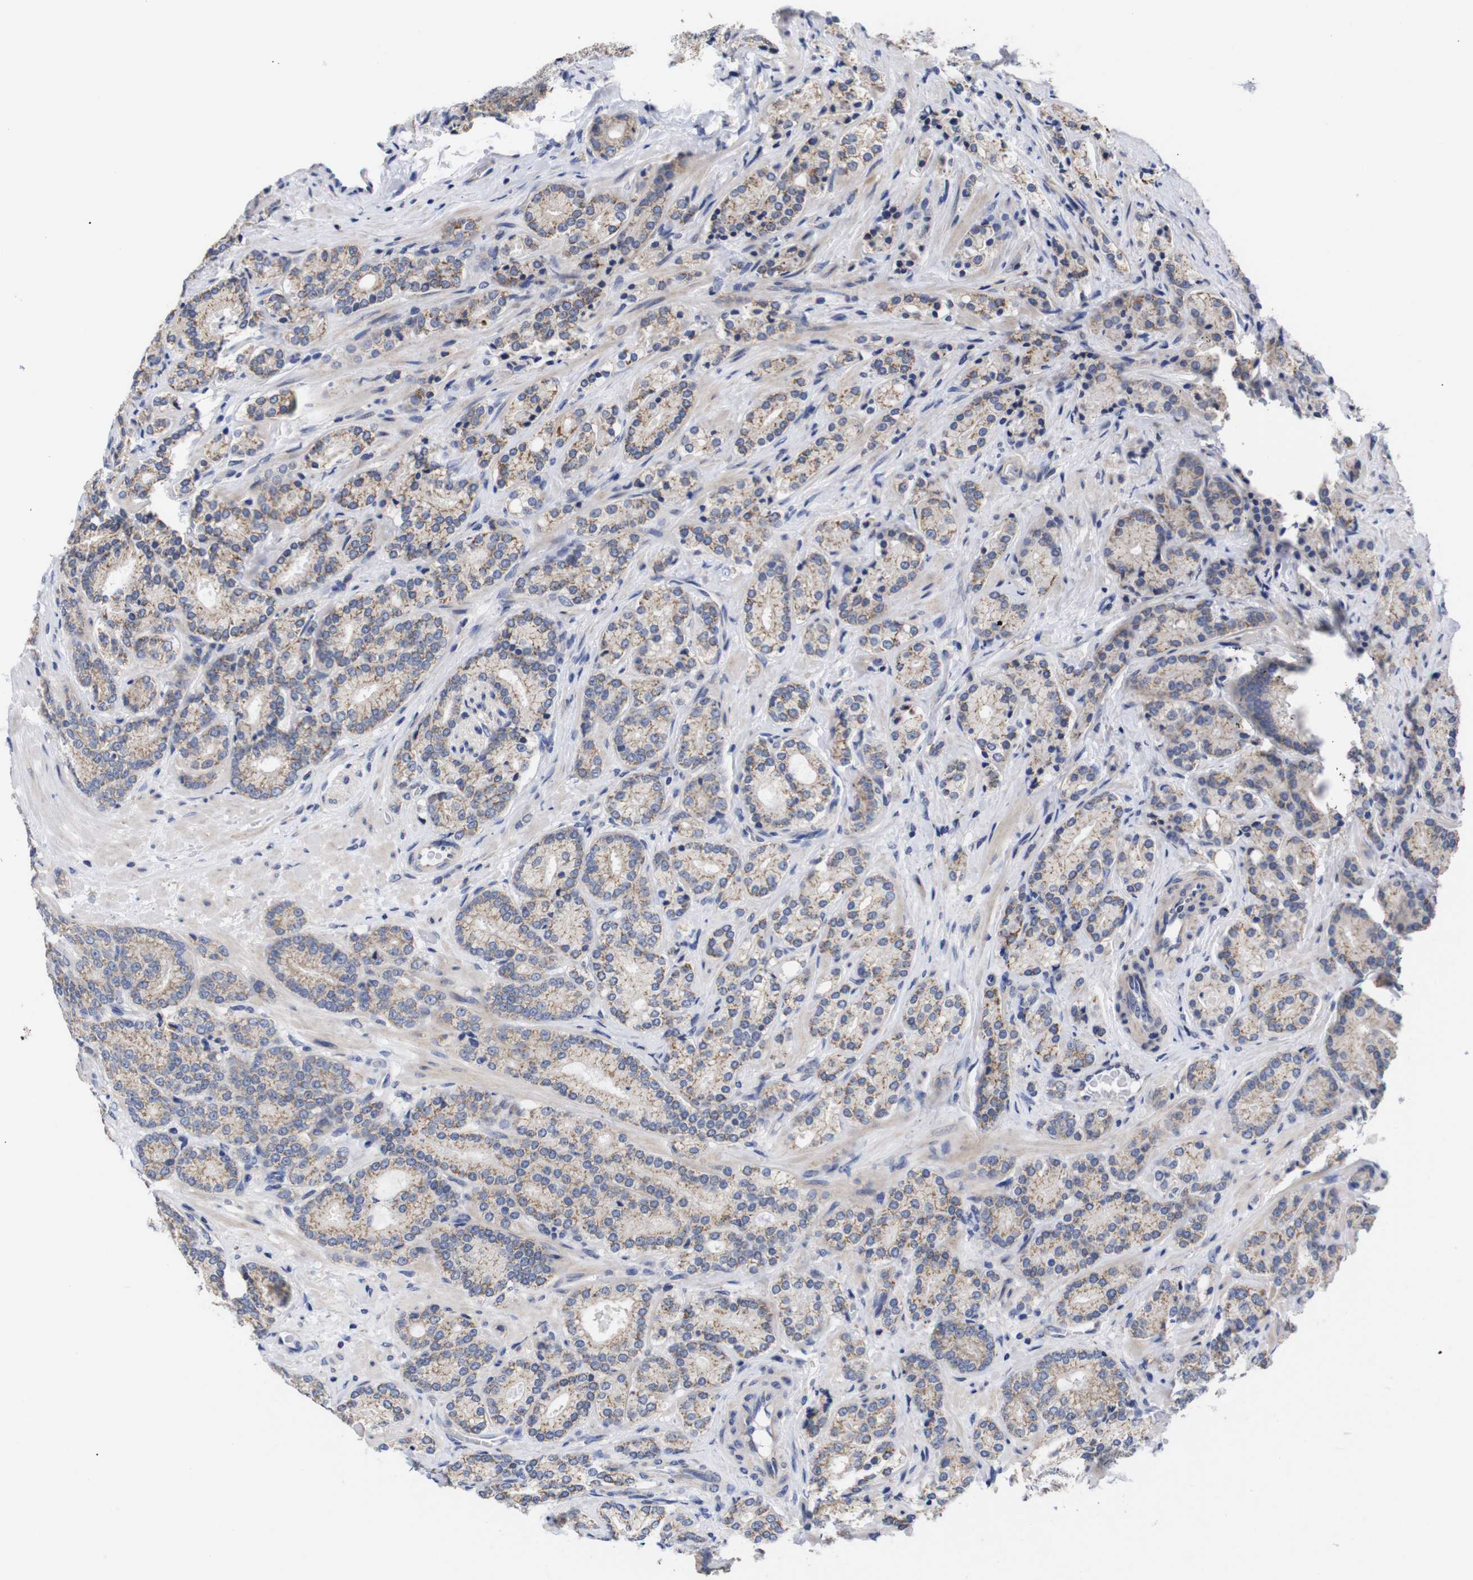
{"staining": {"intensity": "weak", "quantity": ">75%", "location": "cytoplasmic/membranous"}, "tissue": "prostate cancer", "cell_type": "Tumor cells", "image_type": "cancer", "snomed": [{"axis": "morphology", "description": "Adenocarcinoma, High grade"}, {"axis": "topography", "description": "Prostate"}], "caption": "Weak cytoplasmic/membranous staining is present in about >75% of tumor cells in prostate cancer. Nuclei are stained in blue.", "gene": "OPN3", "patient": {"sex": "male", "age": 61}}